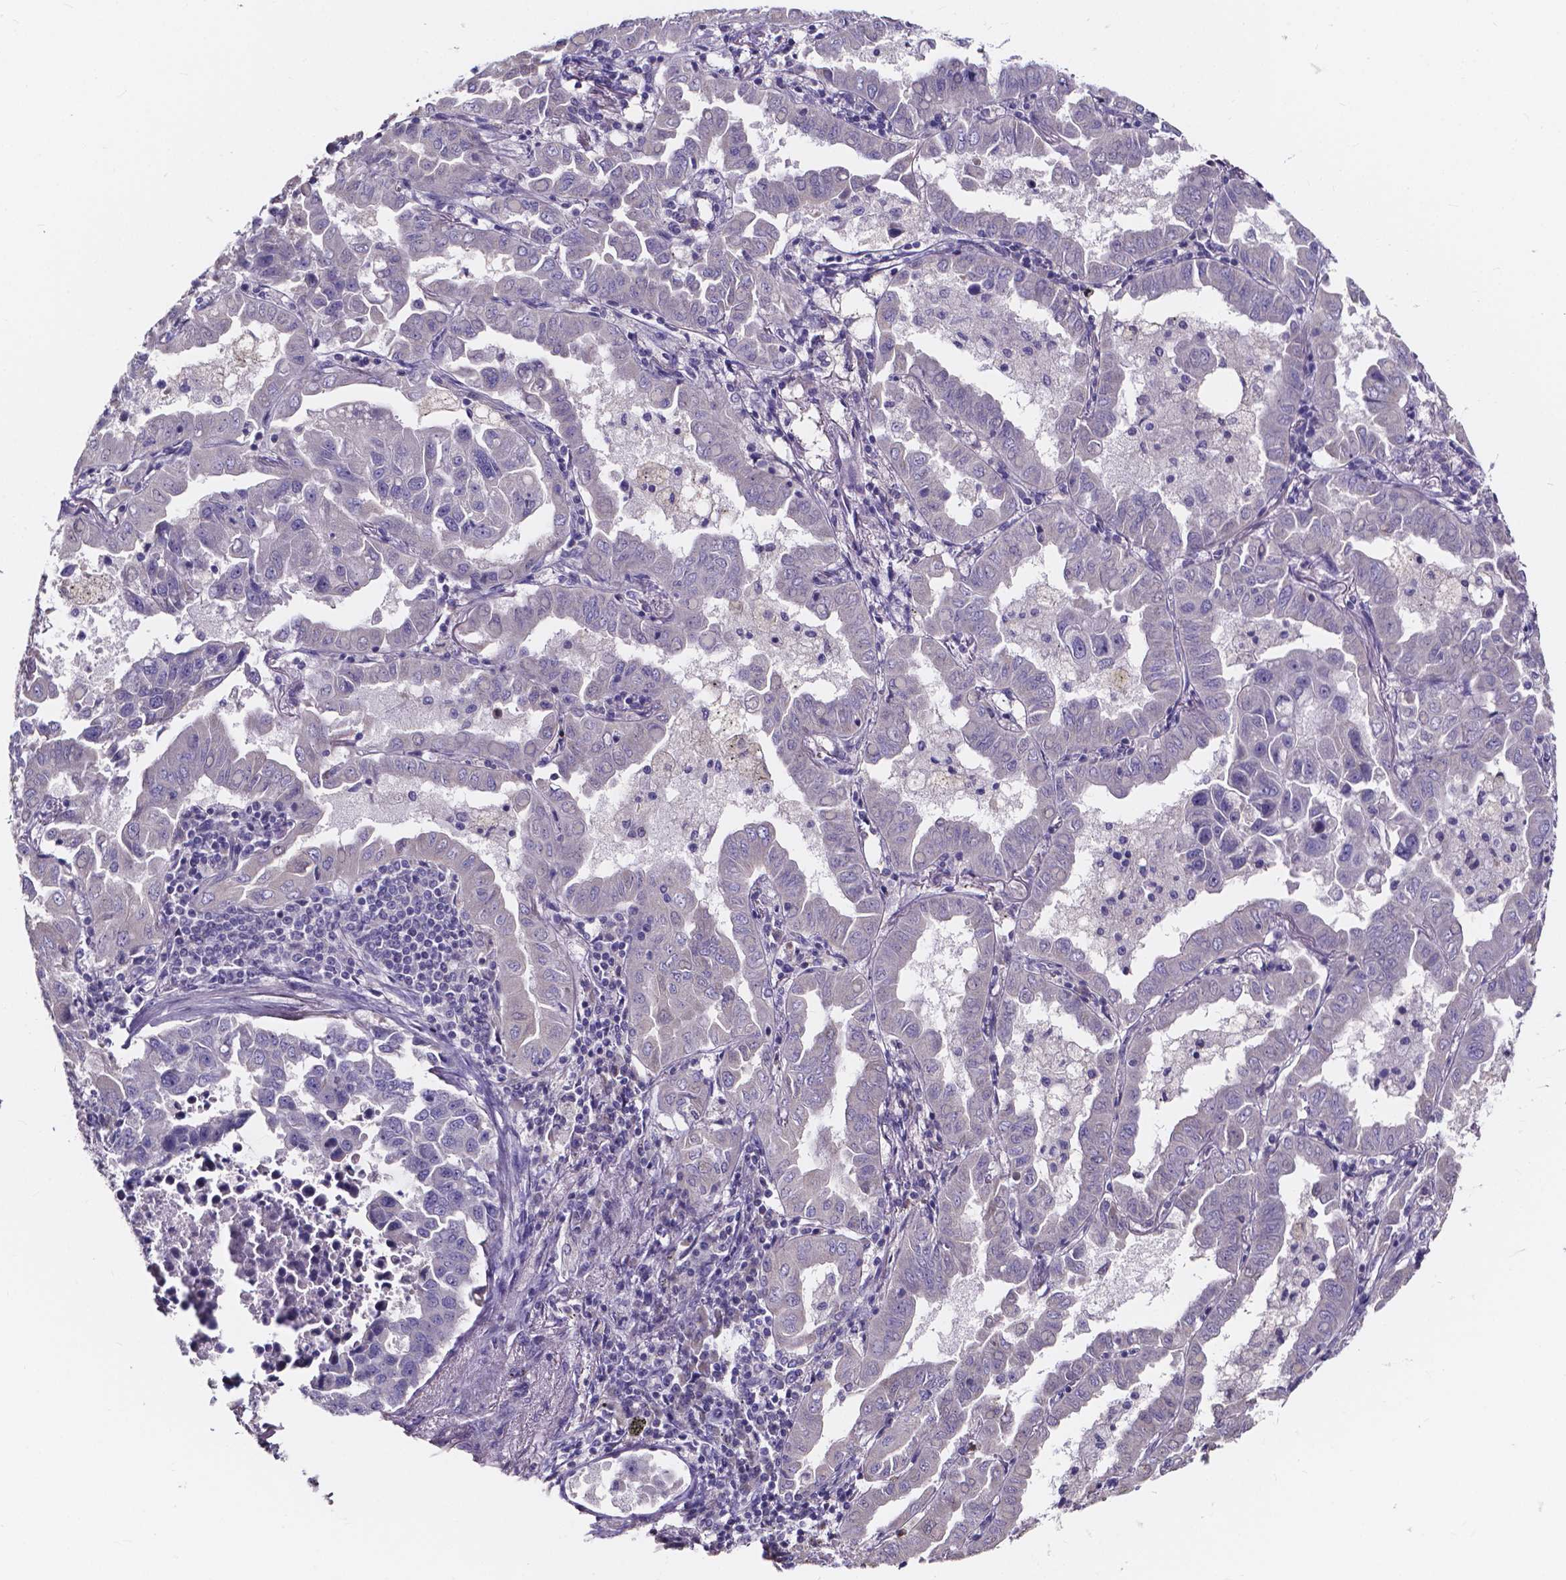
{"staining": {"intensity": "negative", "quantity": "none", "location": "none"}, "tissue": "lung cancer", "cell_type": "Tumor cells", "image_type": "cancer", "snomed": [{"axis": "morphology", "description": "Adenocarcinoma, NOS"}, {"axis": "topography", "description": "Lung"}], "caption": "The histopathology image shows no staining of tumor cells in lung cancer.", "gene": "SPOCD1", "patient": {"sex": "male", "age": 64}}